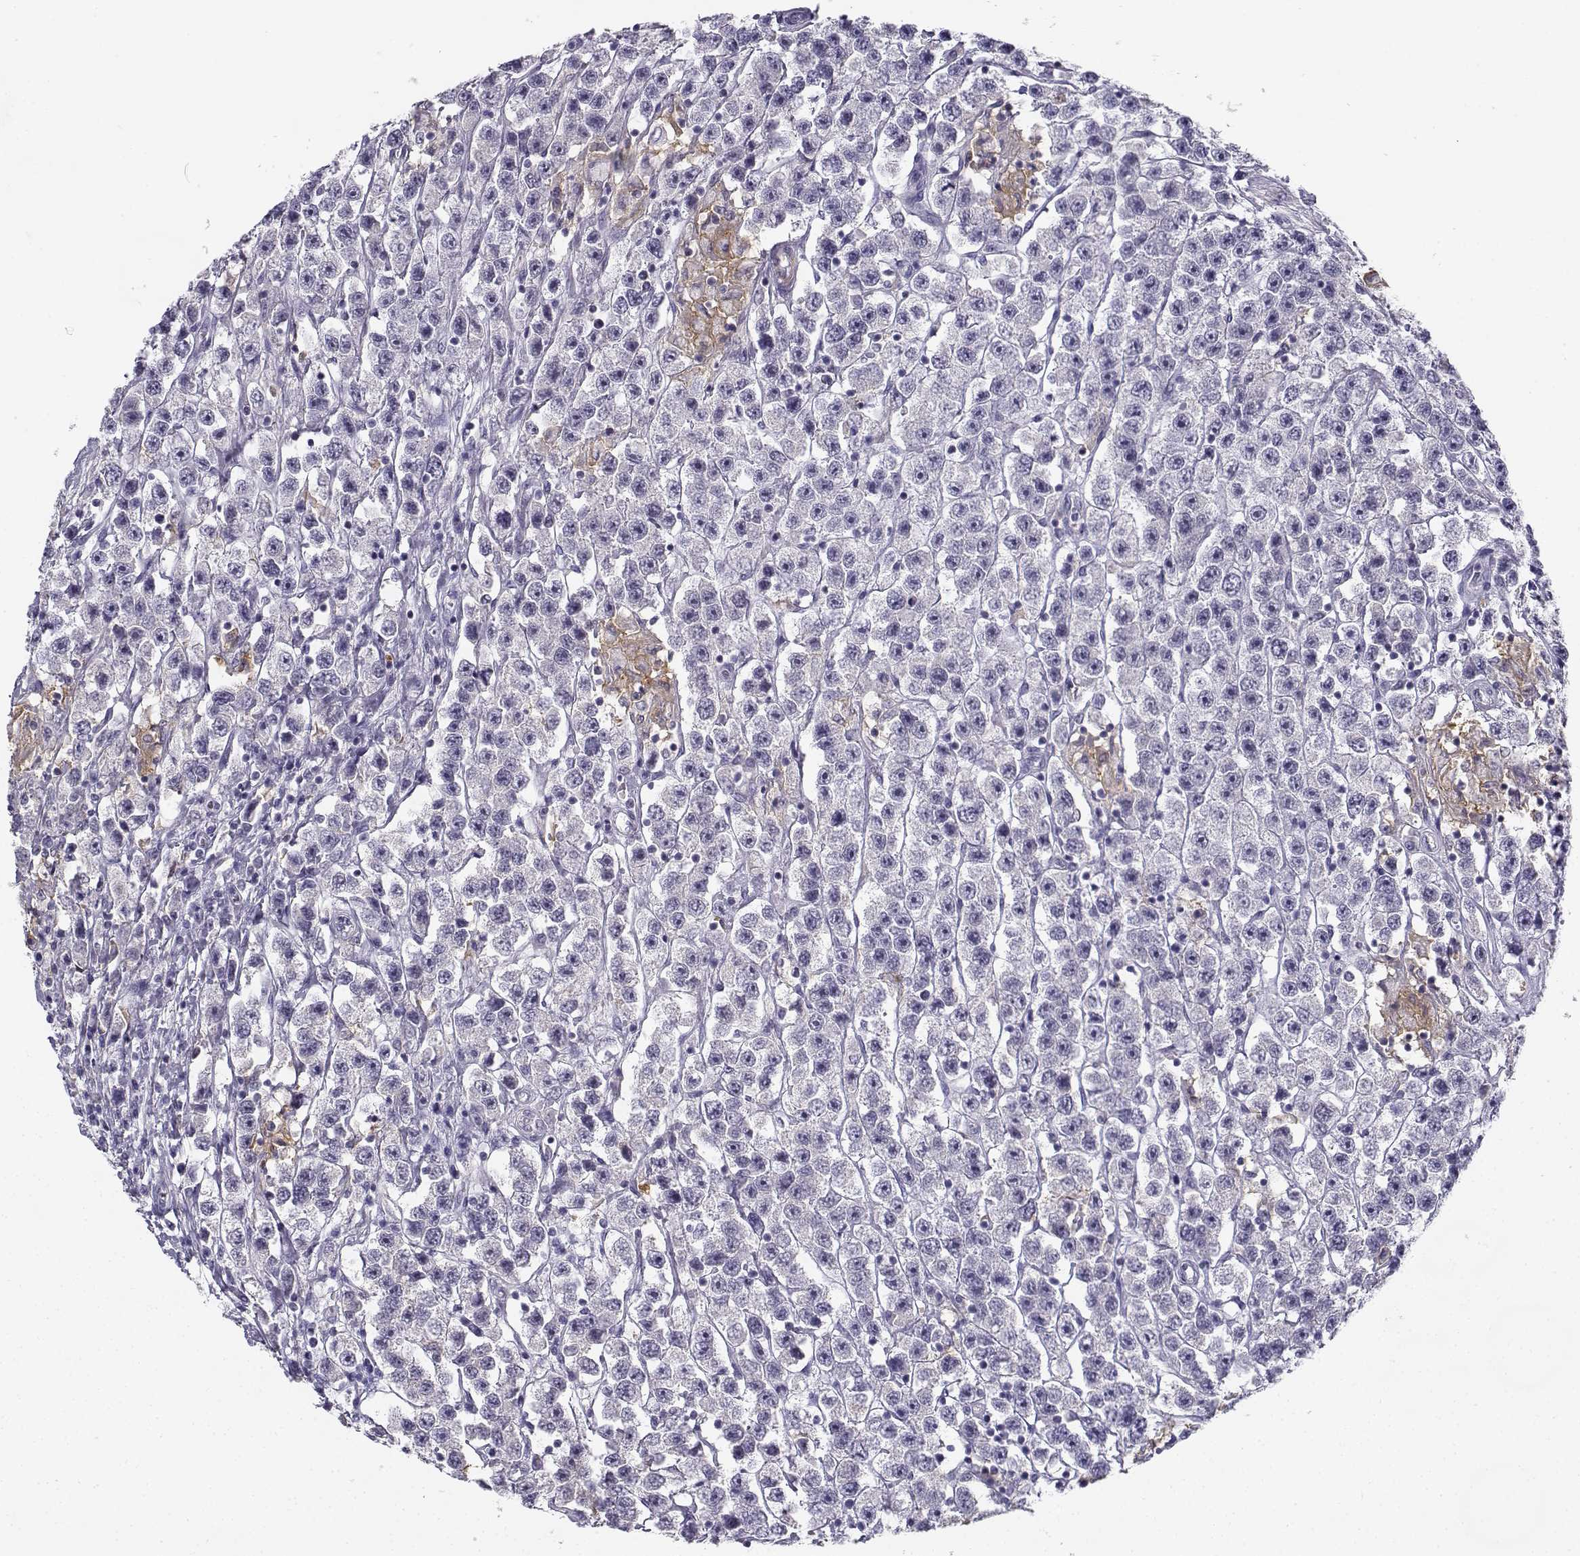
{"staining": {"intensity": "negative", "quantity": "none", "location": "none"}, "tissue": "testis cancer", "cell_type": "Tumor cells", "image_type": "cancer", "snomed": [{"axis": "morphology", "description": "Seminoma, NOS"}, {"axis": "topography", "description": "Testis"}], "caption": "Tumor cells show no significant expression in testis seminoma.", "gene": "CREB3L3", "patient": {"sex": "male", "age": 45}}